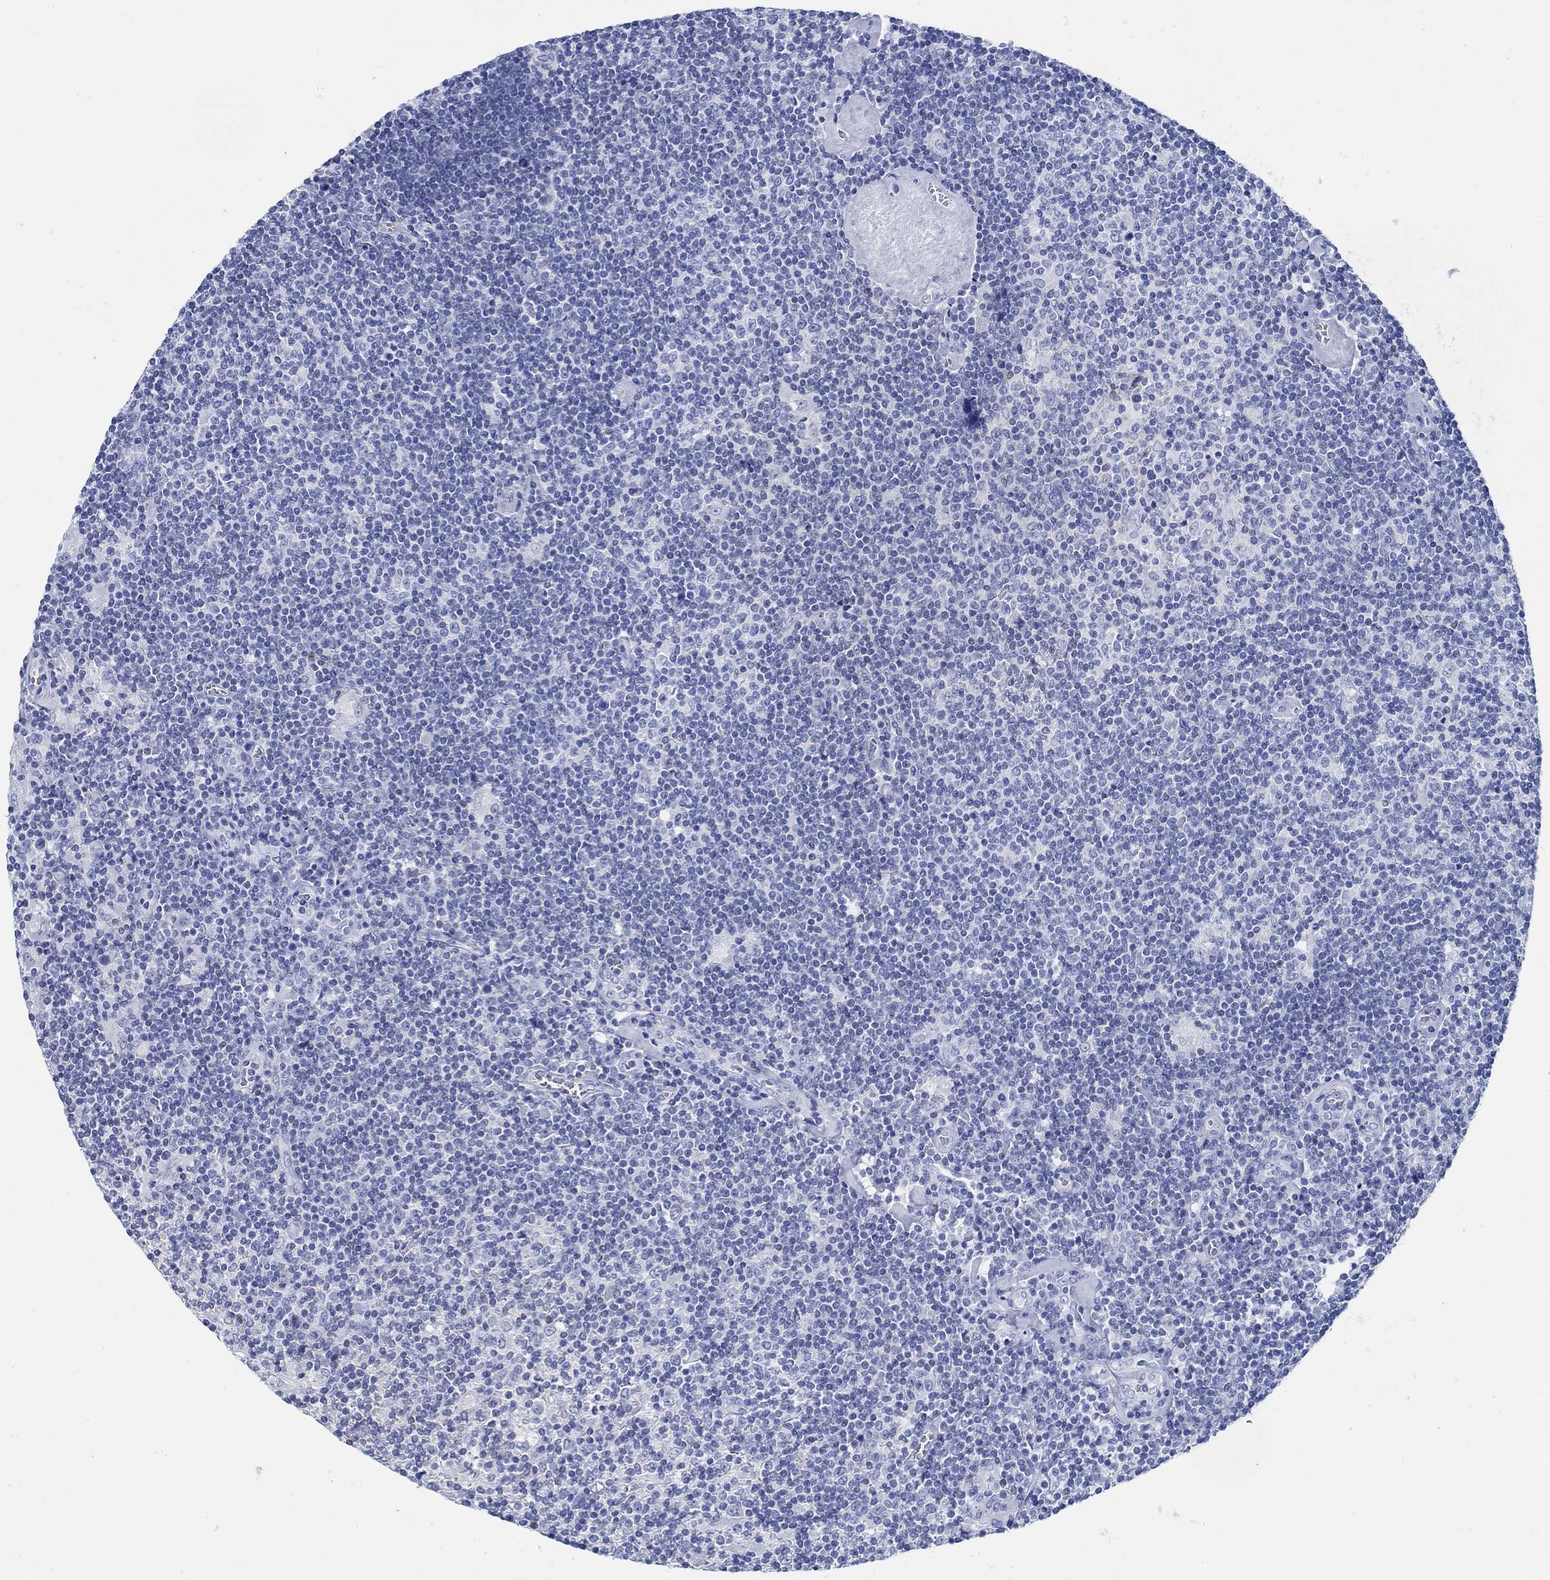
{"staining": {"intensity": "negative", "quantity": "none", "location": "none"}, "tissue": "lymphoma", "cell_type": "Tumor cells", "image_type": "cancer", "snomed": [{"axis": "morphology", "description": "Hodgkin's disease, NOS"}, {"axis": "topography", "description": "Lymph node"}], "caption": "IHC micrograph of lymphoma stained for a protein (brown), which displays no staining in tumor cells.", "gene": "FBXO2", "patient": {"sex": "male", "age": 40}}